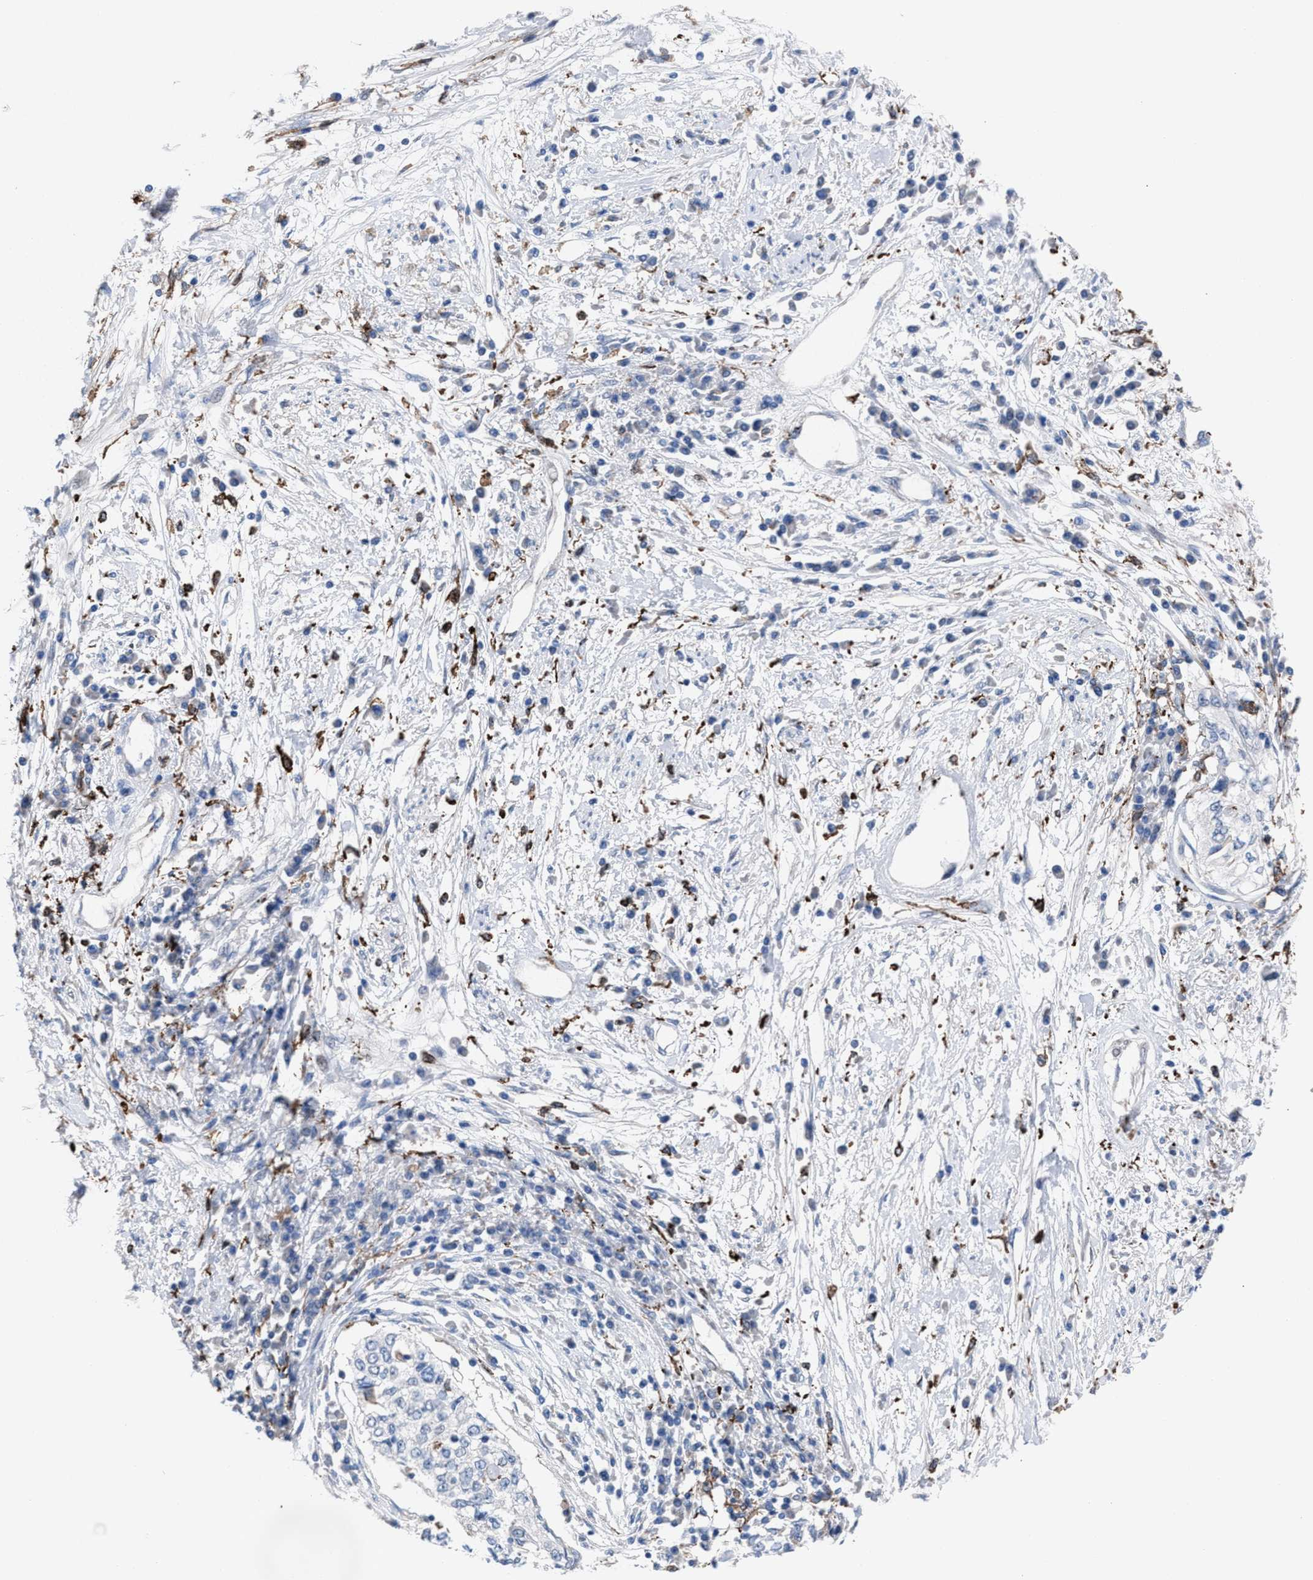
{"staining": {"intensity": "negative", "quantity": "none", "location": "none"}, "tissue": "cervical cancer", "cell_type": "Tumor cells", "image_type": "cancer", "snomed": [{"axis": "morphology", "description": "Squamous cell carcinoma, NOS"}, {"axis": "topography", "description": "Cervix"}], "caption": "This is an immunohistochemistry (IHC) image of human cervical squamous cell carcinoma. There is no expression in tumor cells.", "gene": "SLC47A1", "patient": {"sex": "female", "age": 57}}